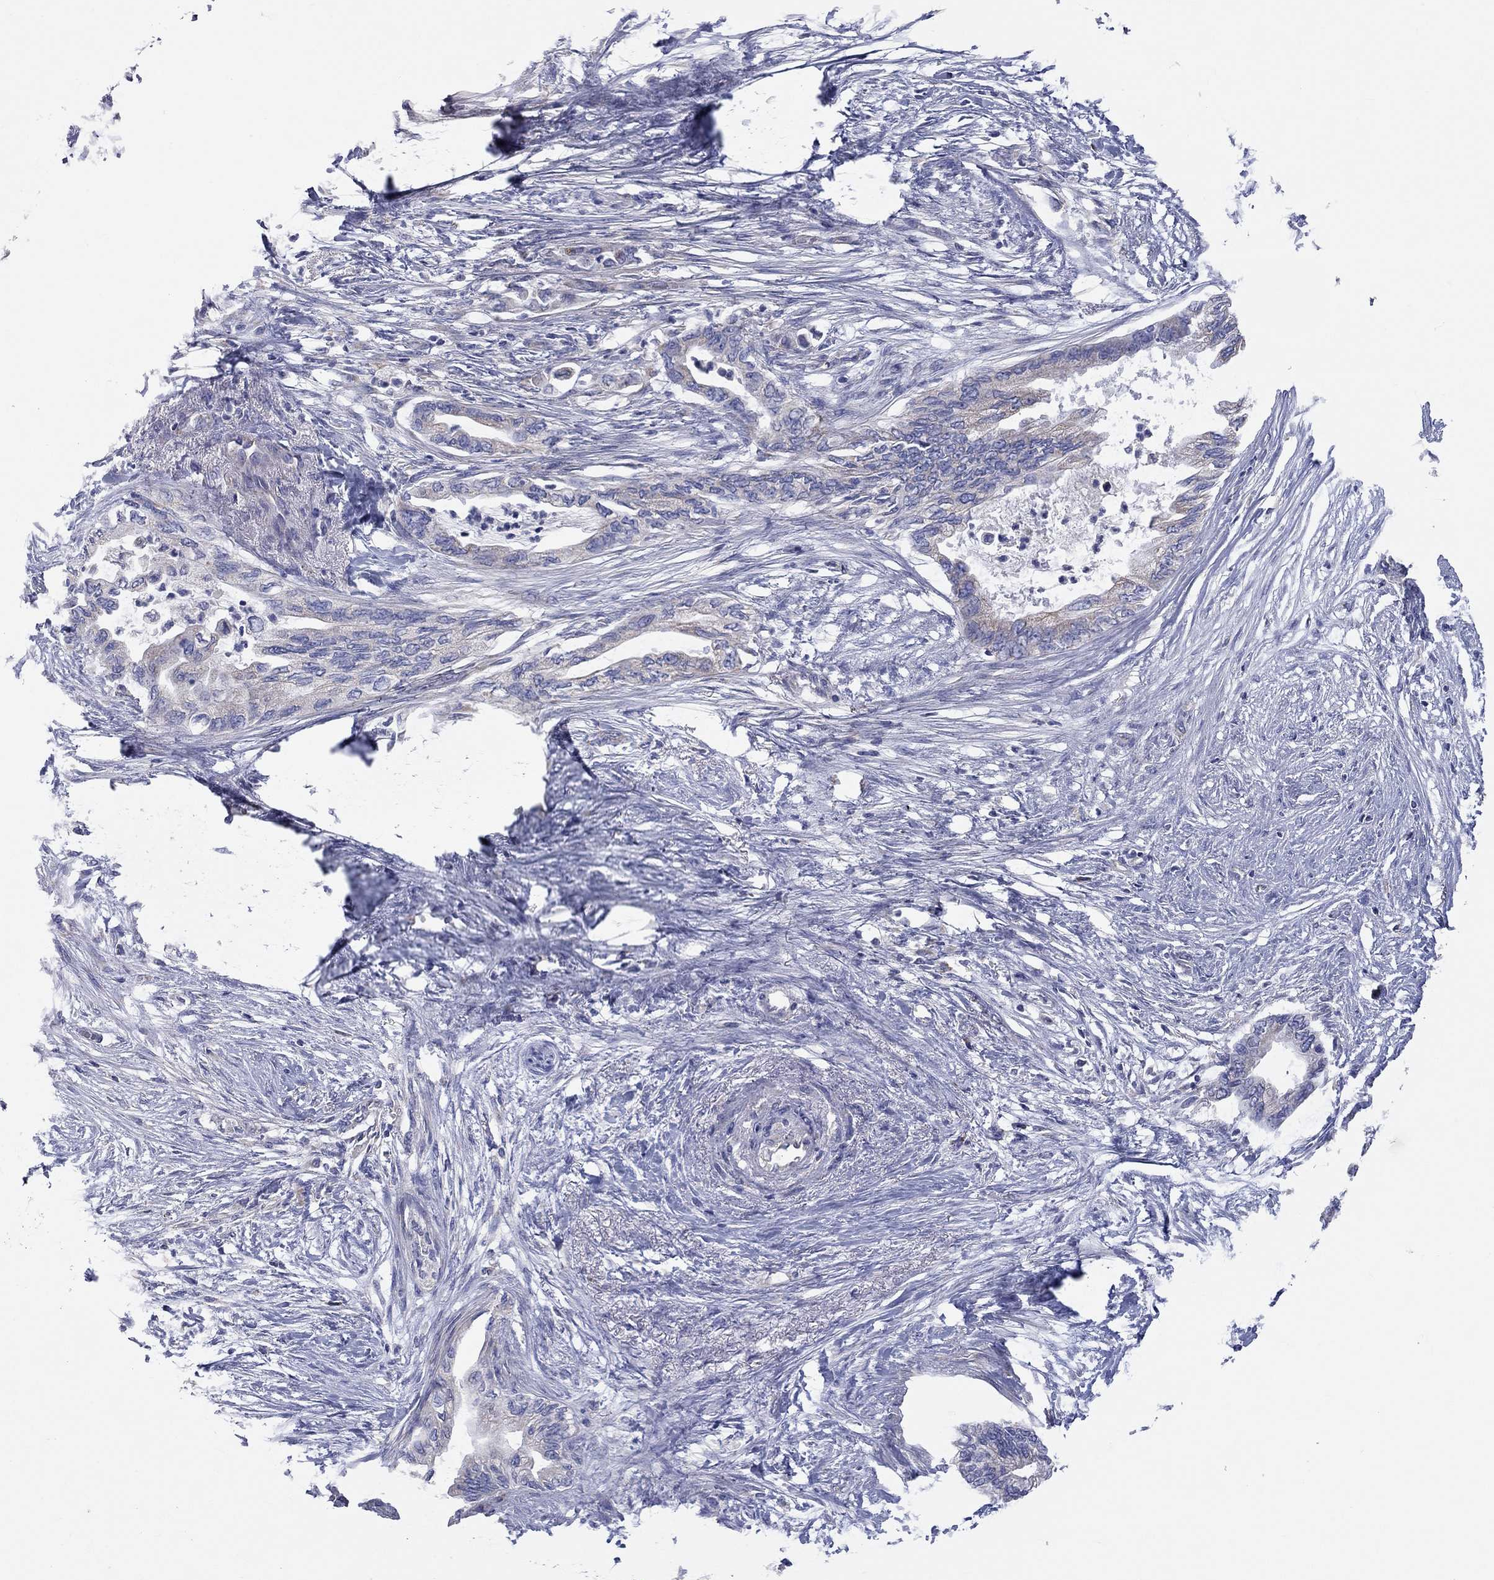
{"staining": {"intensity": "weak", "quantity": "<25%", "location": "cytoplasmic/membranous"}, "tissue": "pancreatic cancer", "cell_type": "Tumor cells", "image_type": "cancer", "snomed": [{"axis": "morphology", "description": "Normal tissue, NOS"}, {"axis": "morphology", "description": "Adenocarcinoma, NOS"}, {"axis": "topography", "description": "Pancreas"}, {"axis": "topography", "description": "Duodenum"}], "caption": "Tumor cells are negative for protein expression in human pancreatic adenocarcinoma.", "gene": "RCAN1", "patient": {"sex": "female", "age": 60}}